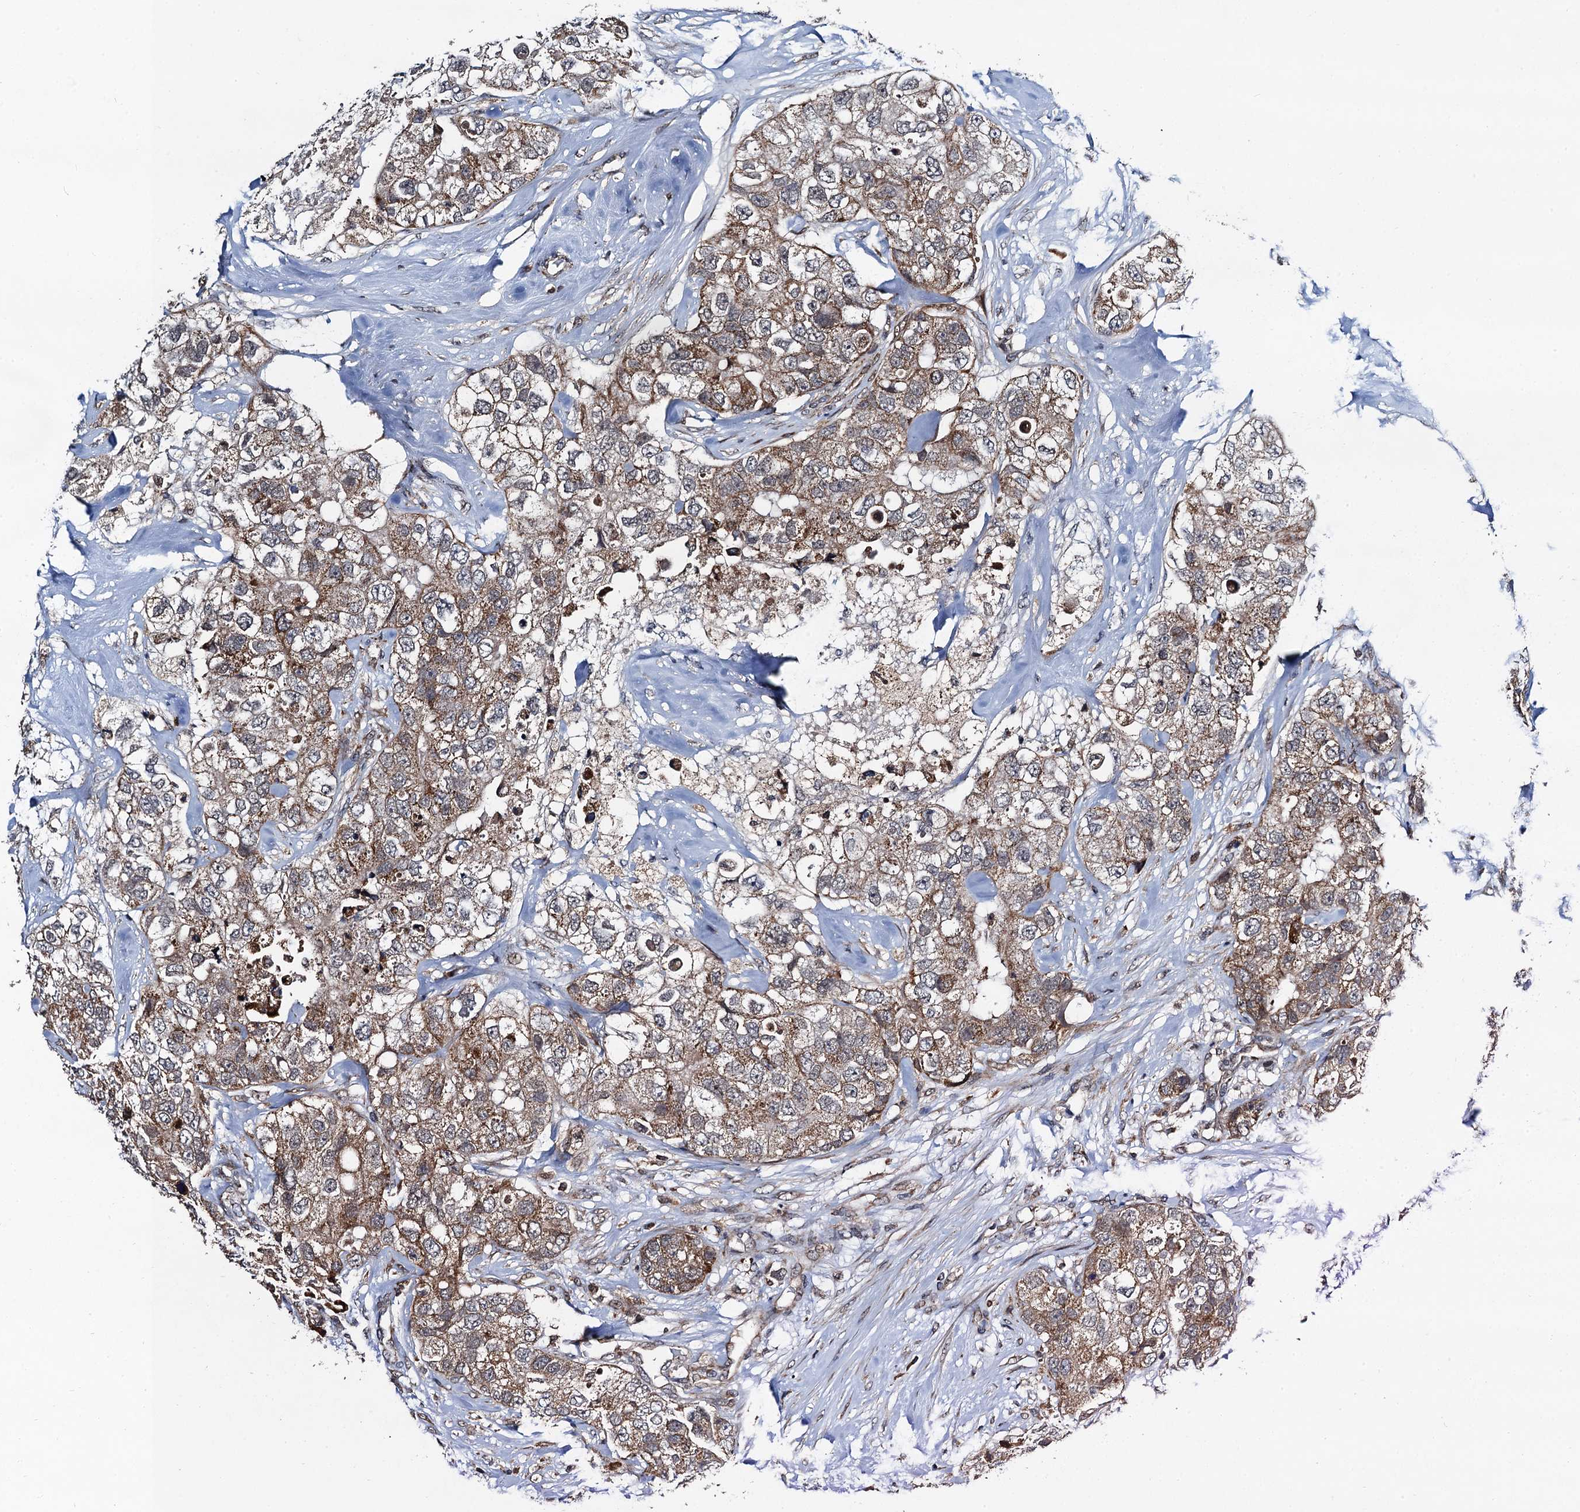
{"staining": {"intensity": "moderate", "quantity": ">75%", "location": "cytoplasmic/membranous"}, "tissue": "breast cancer", "cell_type": "Tumor cells", "image_type": "cancer", "snomed": [{"axis": "morphology", "description": "Duct carcinoma"}, {"axis": "topography", "description": "Breast"}], "caption": "Human breast cancer (intraductal carcinoma) stained with a brown dye exhibits moderate cytoplasmic/membranous positive positivity in about >75% of tumor cells.", "gene": "CMPK2", "patient": {"sex": "female", "age": 62}}